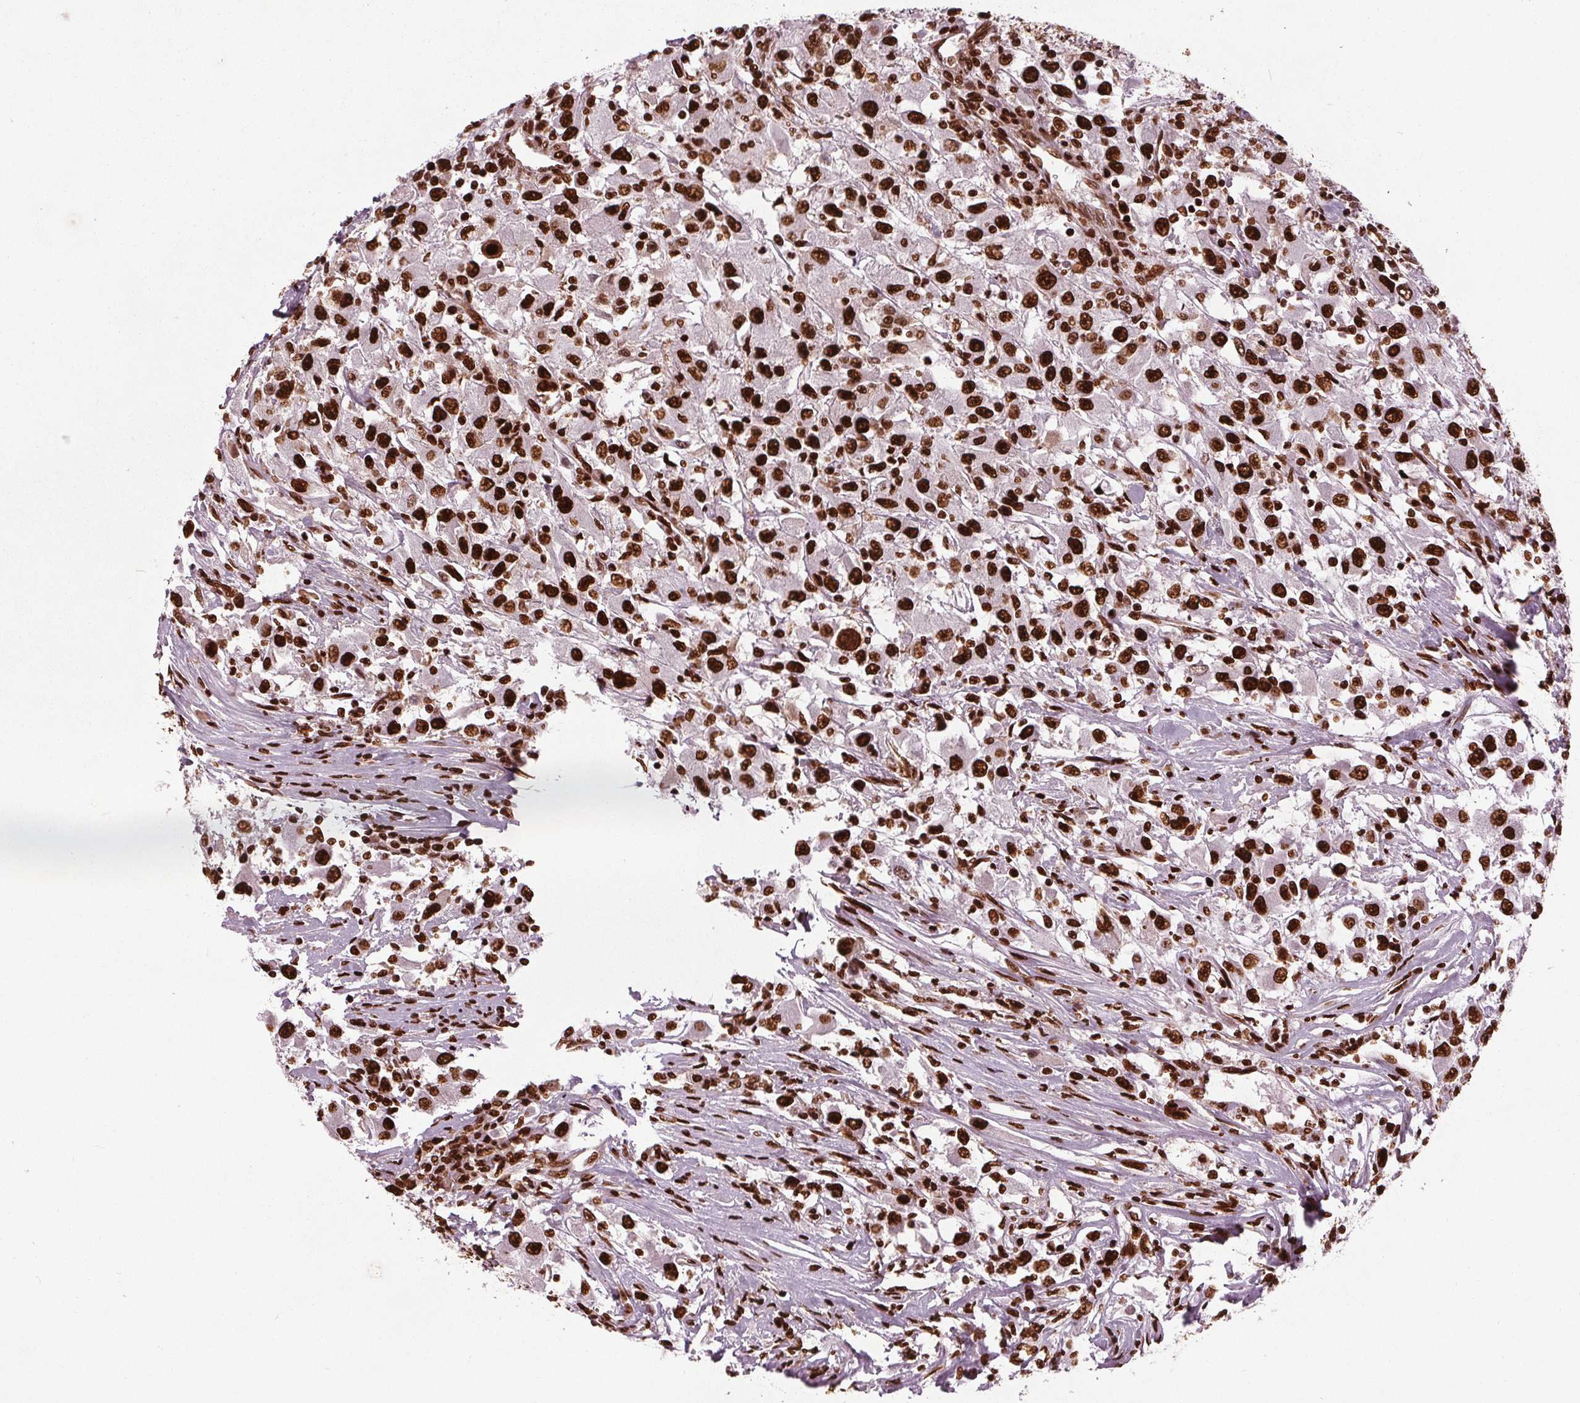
{"staining": {"intensity": "strong", "quantity": ">75%", "location": "nuclear"}, "tissue": "renal cancer", "cell_type": "Tumor cells", "image_type": "cancer", "snomed": [{"axis": "morphology", "description": "Adenocarcinoma, NOS"}, {"axis": "topography", "description": "Kidney"}], "caption": "This is a photomicrograph of immunohistochemistry staining of renal cancer, which shows strong expression in the nuclear of tumor cells.", "gene": "BRD4", "patient": {"sex": "female", "age": 67}}